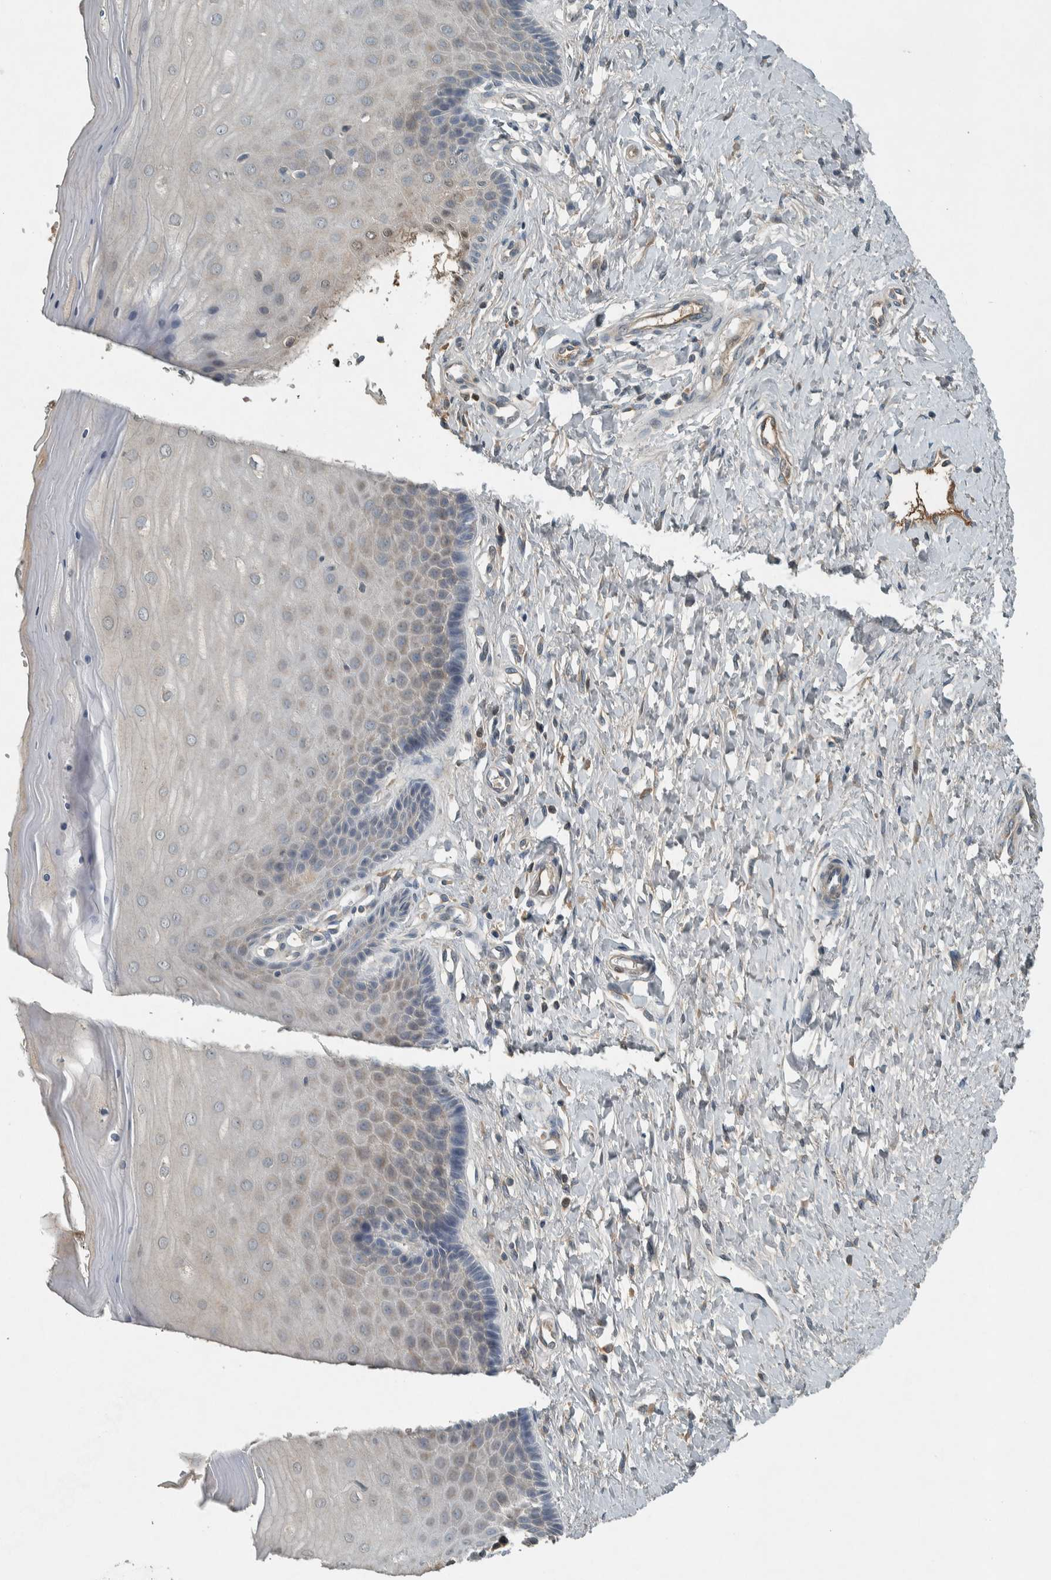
{"staining": {"intensity": "negative", "quantity": "none", "location": "none"}, "tissue": "cervix", "cell_type": "Glandular cells", "image_type": "normal", "snomed": [{"axis": "morphology", "description": "Normal tissue, NOS"}, {"axis": "topography", "description": "Cervix"}], "caption": "This is a image of IHC staining of normal cervix, which shows no expression in glandular cells.", "gene": "CLCN2", "patient": {"sex": "female", "age": 55}}